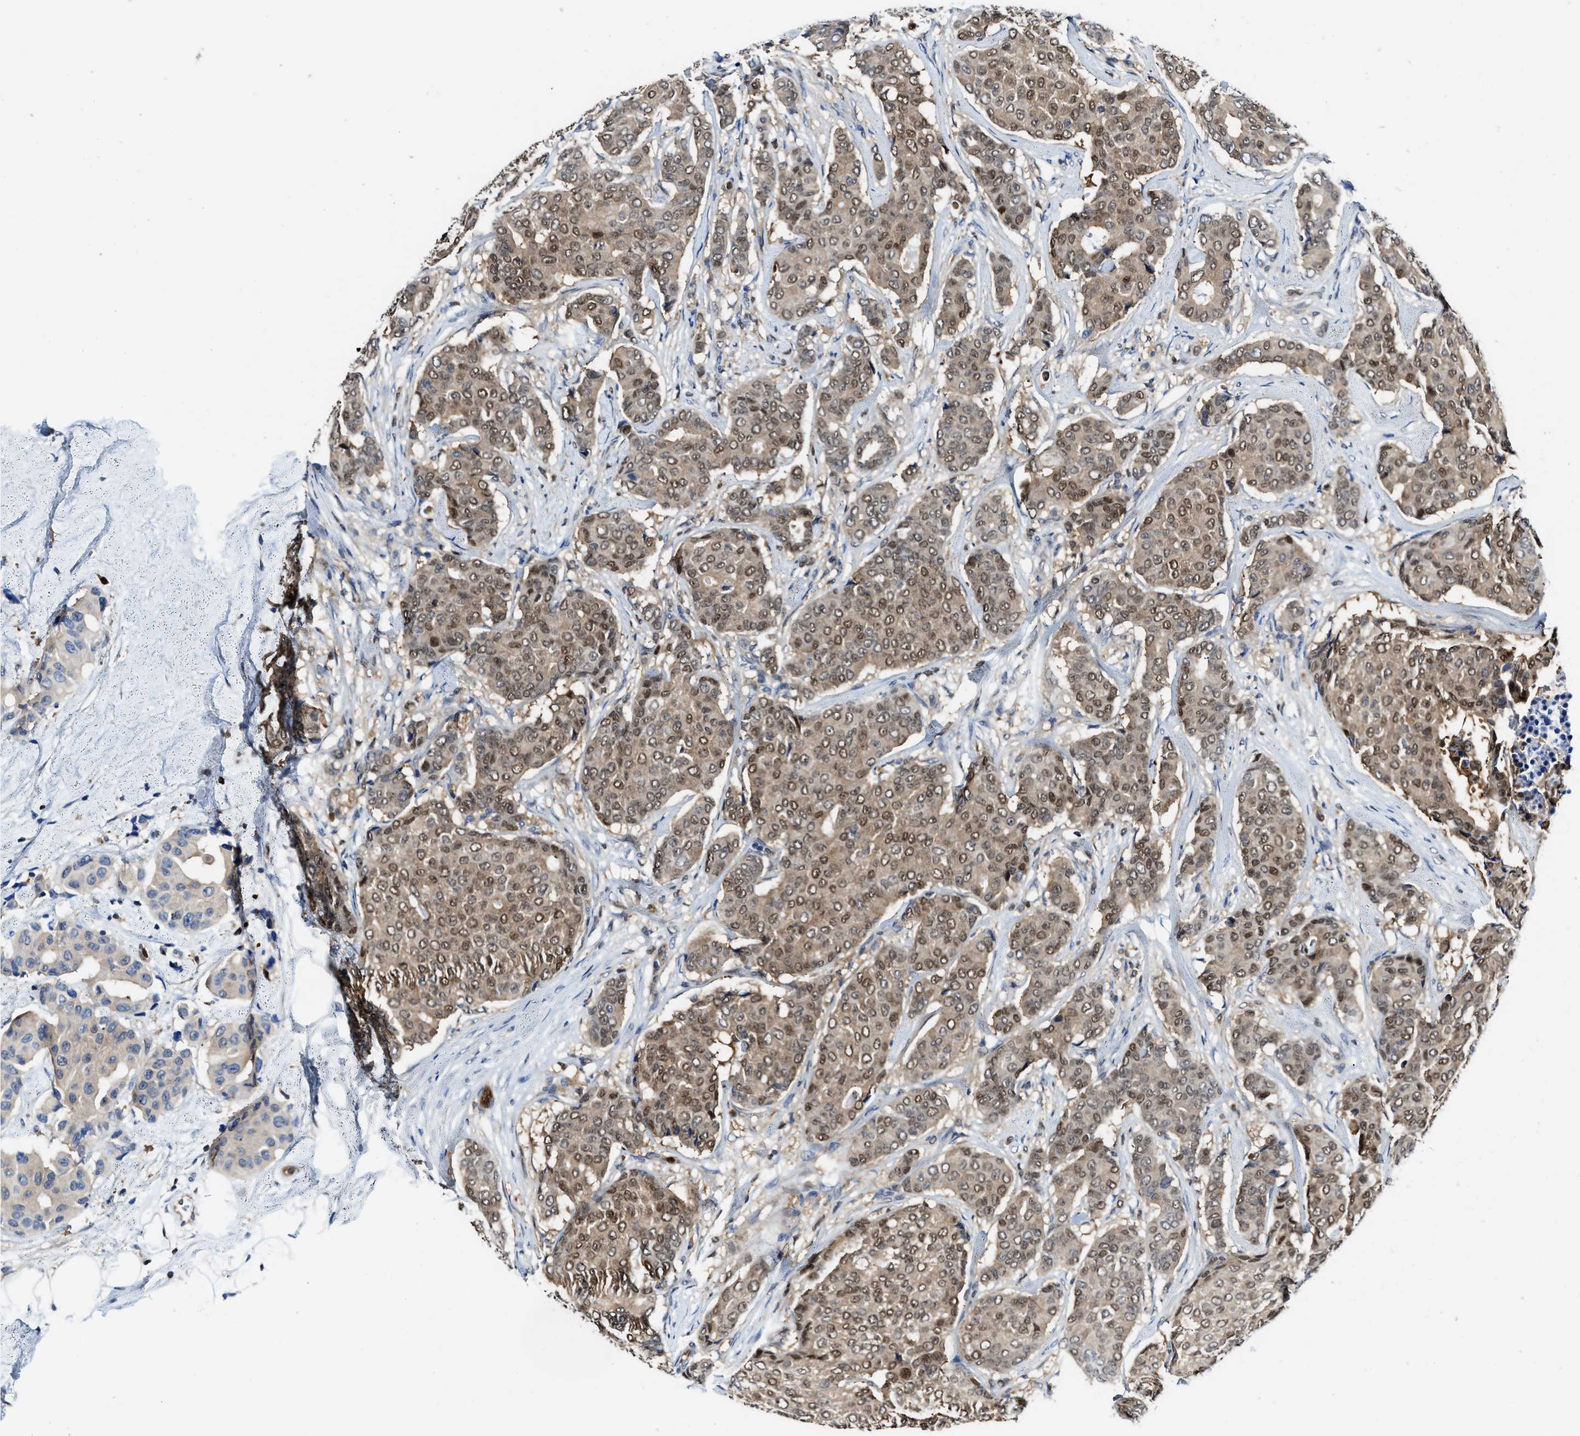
{"staining": {"intensity": "moderate", "quantity": ">75%", "location": "cytoplasmic/membranous,nuclear"}, "tissue": "breast cancer", "cell_type": "Tumor cells", "image_type": "cancer", "snomed": [{"axis": "morphology", "description": "Duct carcinoma"}, {"axis": "topography", "description": "Breast"}], "caption": "Breast cancer (infiltrating ductal carcinoma) was stained to show a protein in brown. There is medium levels of moderate cytoplasmic/membranous and nuclear expression in approximately >75% of tumor cells. The protein is stained brown, and the nuclei are stained in blue (DAB (3,3'-diaminobenzidine) IHC with brightfield microscopy, high magnification).", "gene": "LTA4H", "patient": {"sex": "female", "age": 75}}